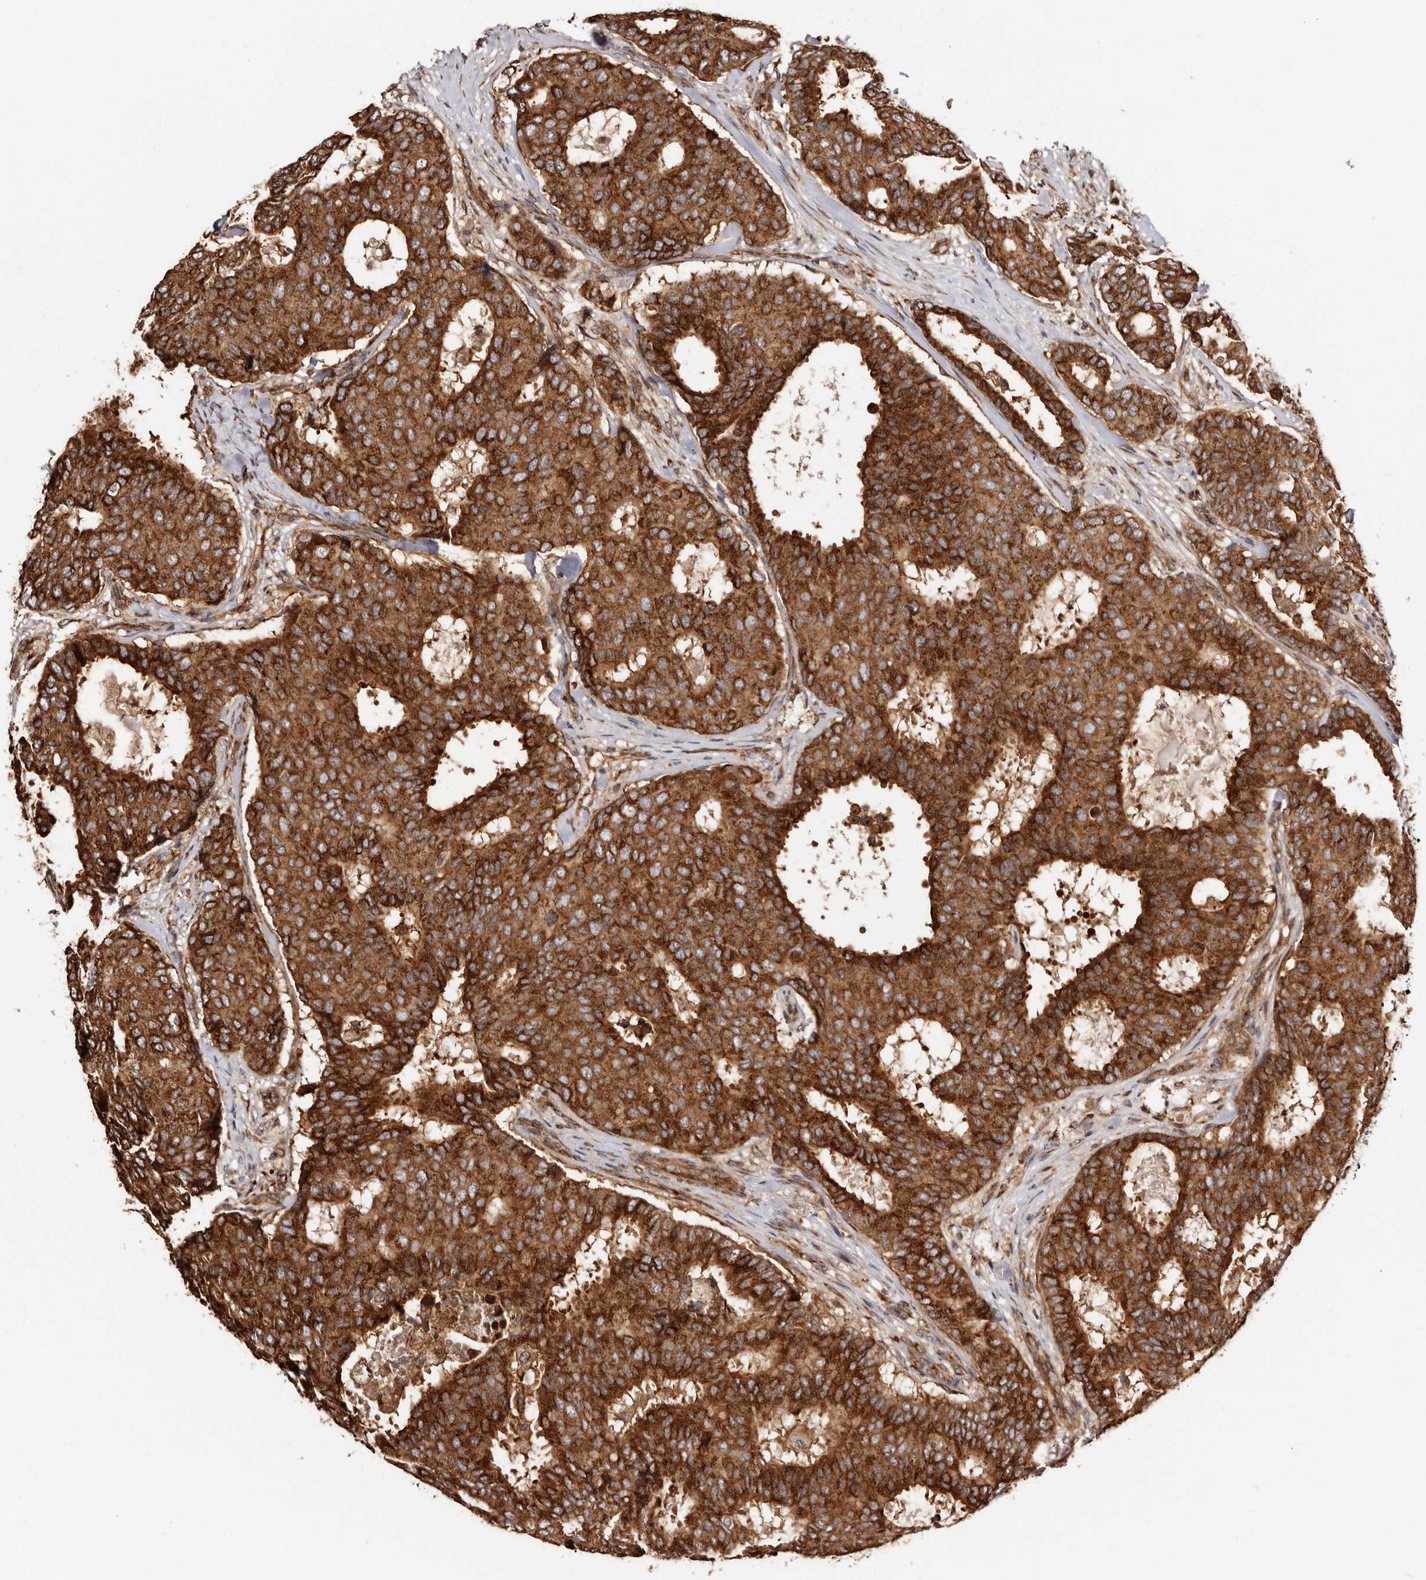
{"staining": {"intensity": "strong", "quantity": ">75%", "location": "cytoplasmic/membranous"}, "tissue": "breast cancer", "cell_type": "Tumor cells", "image_type": "cancer", "snomed": [{"axis": "morphology", "description": "Duct carcinoma"}, {"axis": "topography", "description": "Breast"}], "caption": "Immunohistochemistry (IHC) micrograph of neoplastic tissue: intraductal carcinoma (breast) stained using immunohistochemistry (IHC) reveals high levels of strong protein expression localized specifically in the cytoplasmic/membranous of tumor cells, appearing as a cytoplasmic/membranous brown color.", "gene": "GPR27", "patient": {"sex": "female", "age": 75}}